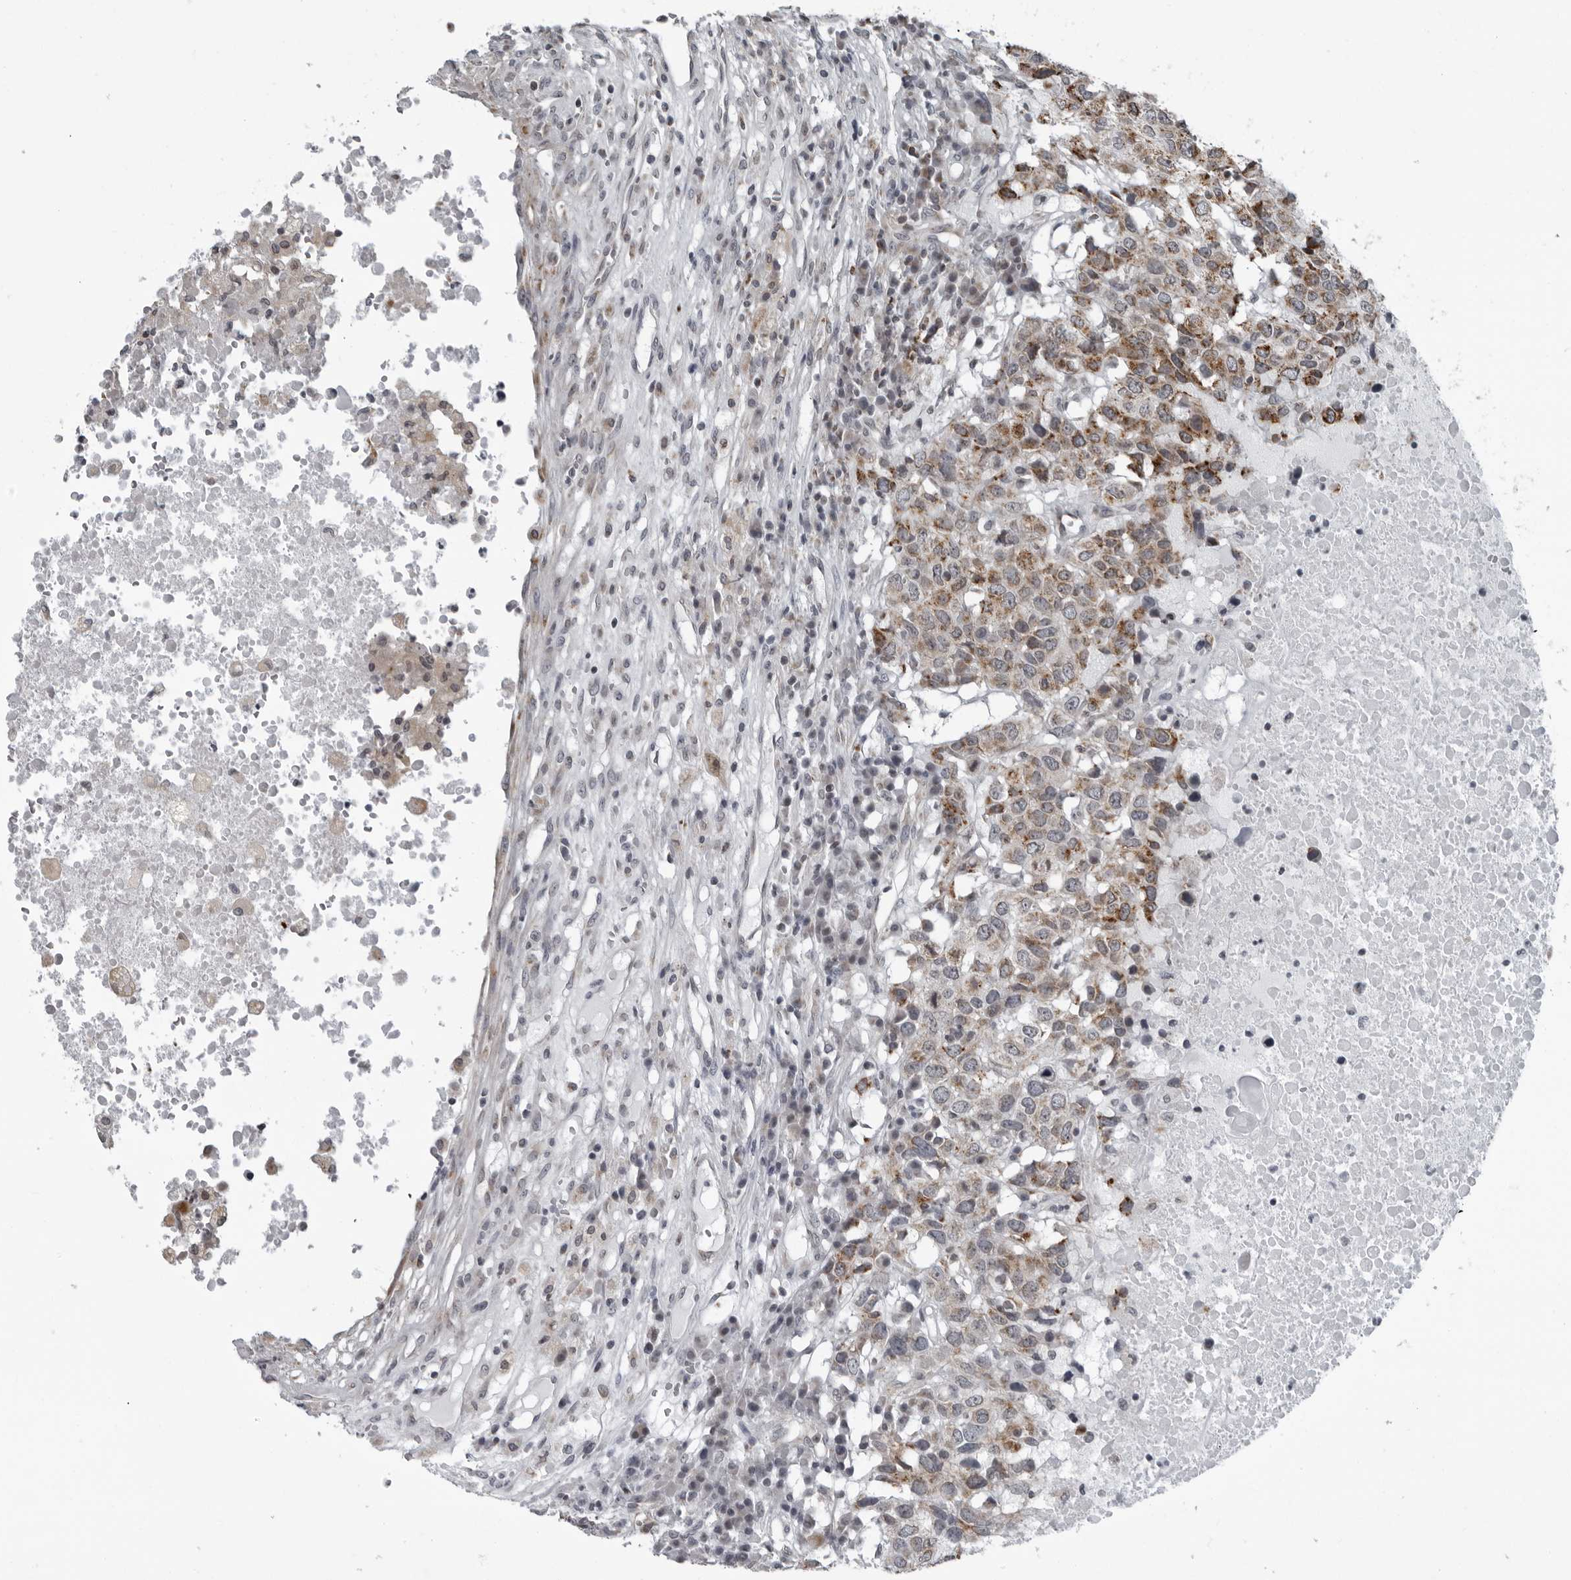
{"staining": {"intensity": "moderate", "quantity": ">75%", "location": "cytoplasmic/membranous"}, "tissue": "head and neck cancer", "cell_type": "Tumor cells", "image_type": "cancer", "snomed": [{"axis": "morphology", "description": "Squamous cell carcinoma, NOS"}, {"axis": "topography", "description": "Head-Neck"}], "caption": "IHC histopathology image of neoplastic tissue: human head and neck cancer stained using IHC displays medium levels of moderate protein expression localized specifically in the cytoplasmic/membranous of tumor cells, appearing as a cytoplasmic/membranous brown color.", "gene": "RTCA", "patient": {"sex": "male", "age": 66}}